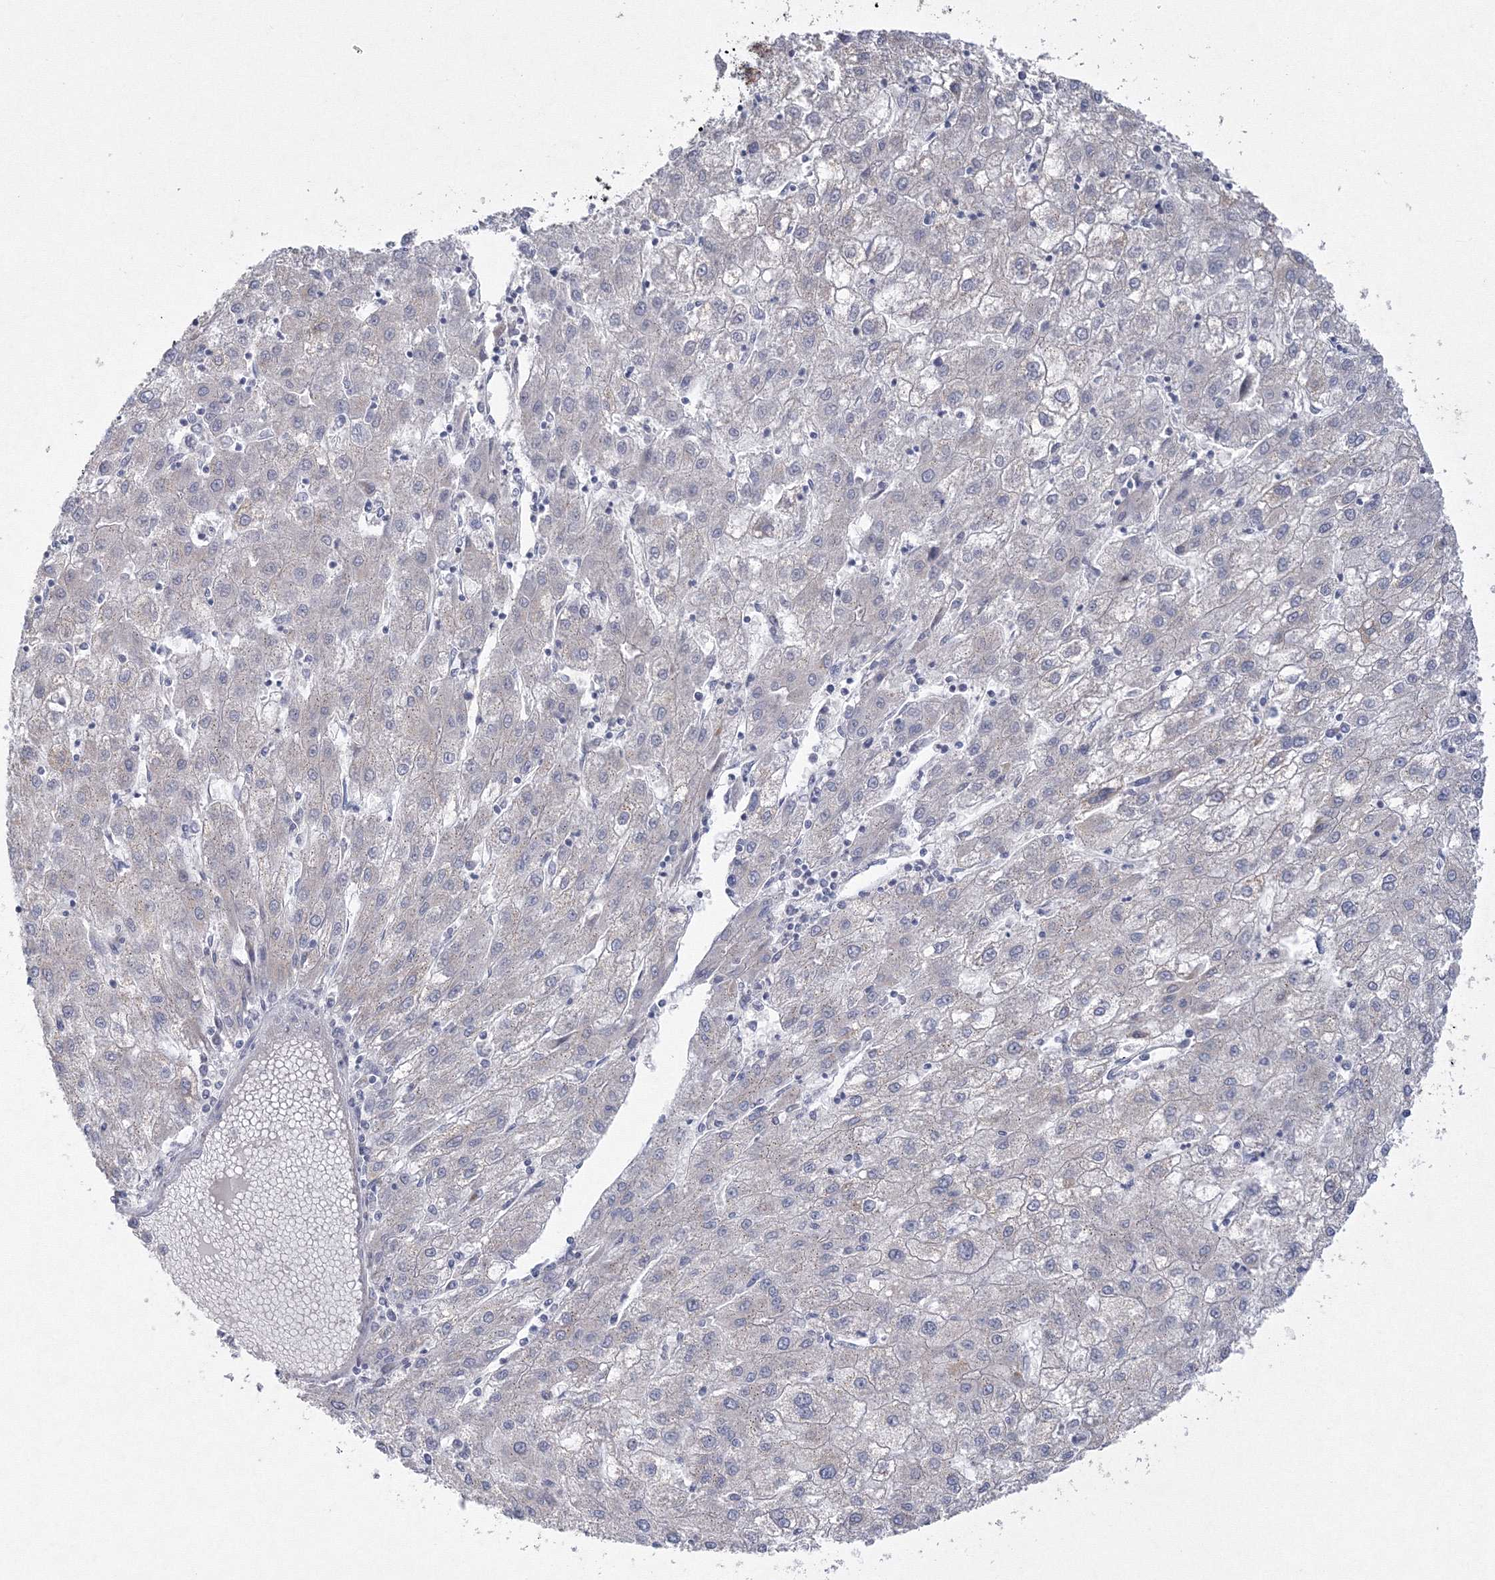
{"staining": {"intensity": "negative", "quantity": "none", "location": "none"}, "tissue": "liver cancer", "cell_type": "Tumor cells", "image_type": "cancer", "snomed": [{"axis": "morphology", "description": "Carcinoma, Hepatocellular, NOS"}, {"axis": "topography", "description": "Liver"}], "caption": "Immunohistochemical staining of liver hepatocellular carcinoma reveals no significant positivity in tumor cells.", "gene": "NIPAL1", "patient": {"sex": "male", "age": 72}}